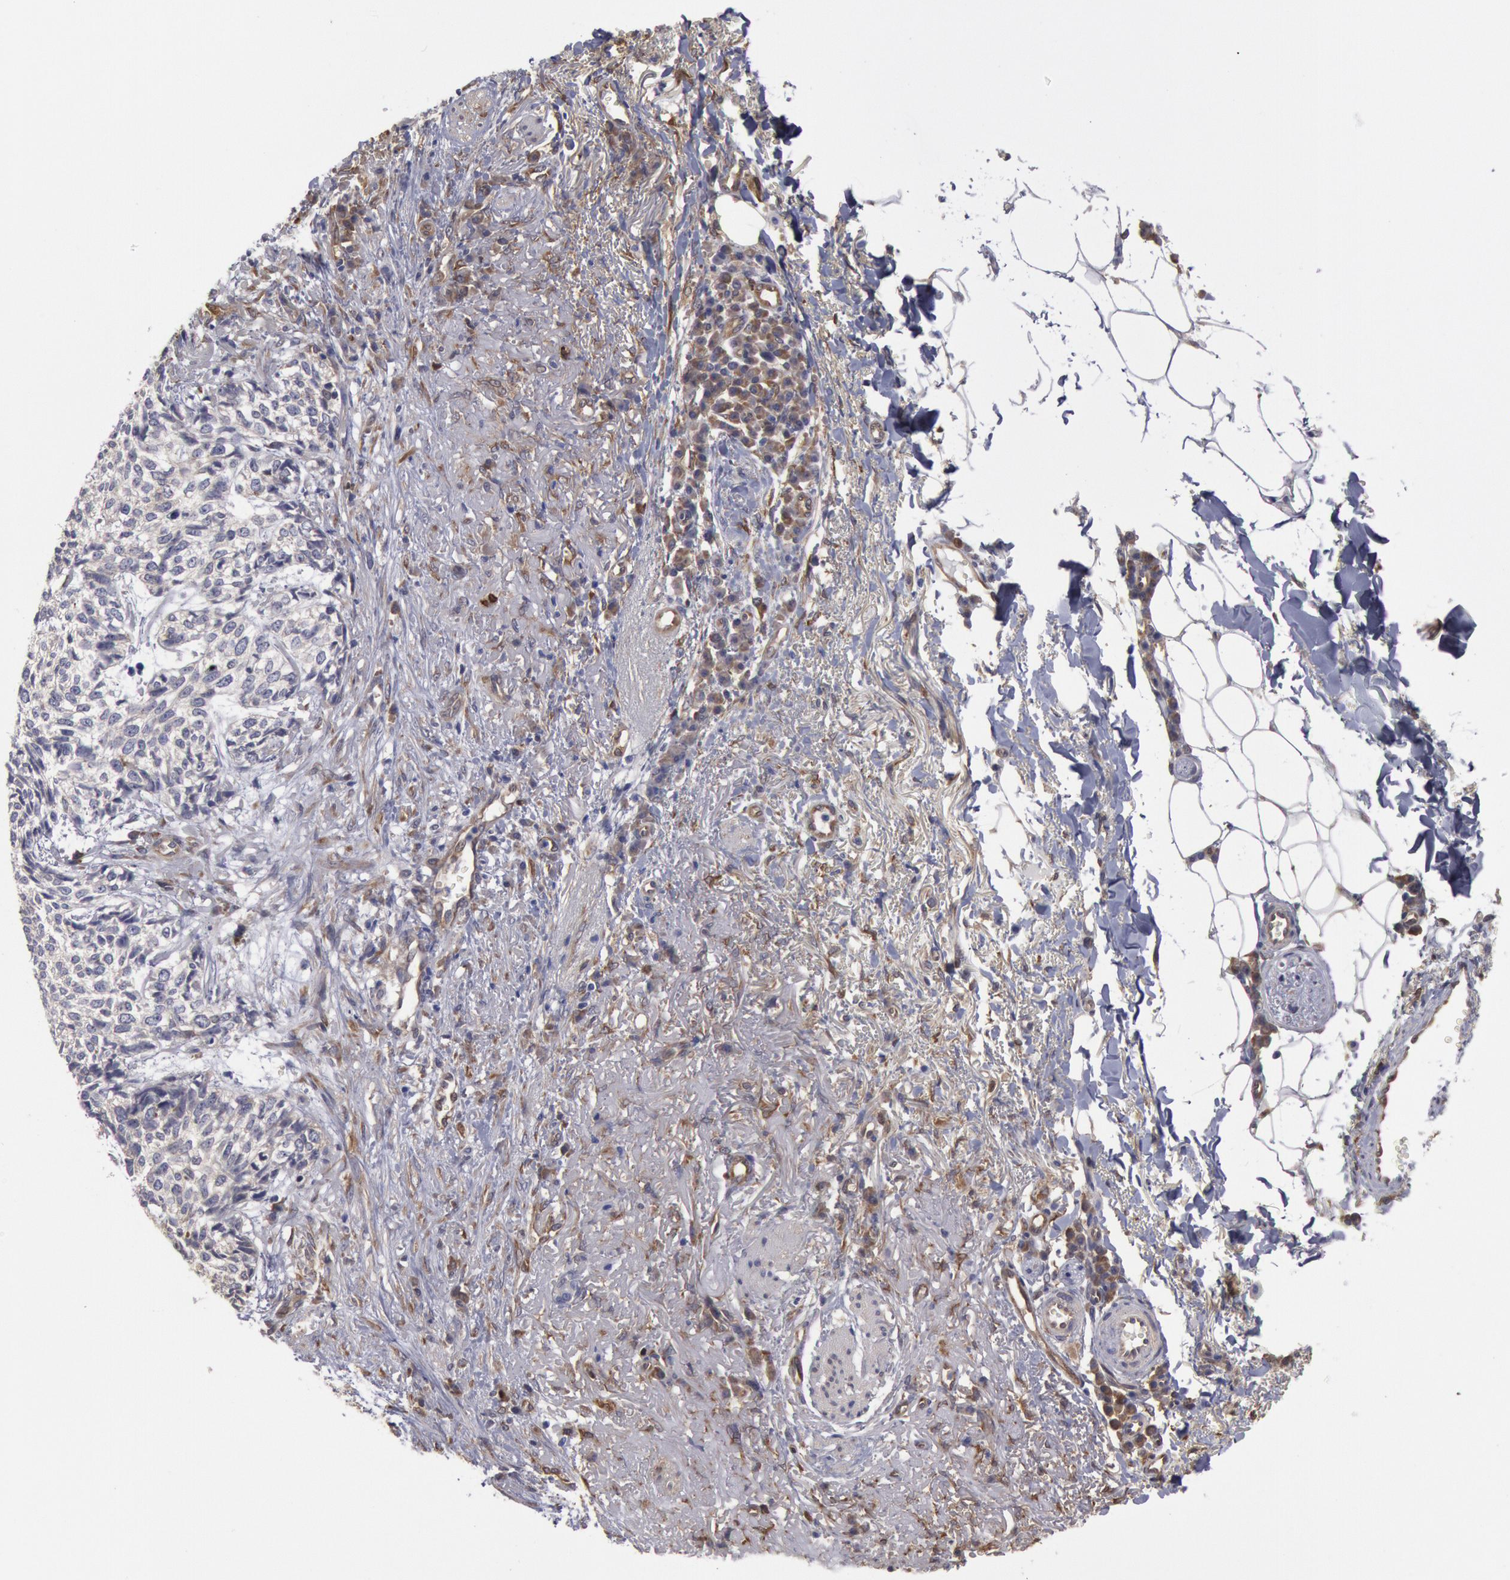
{"staining": {"intensity": "negative", "quantity": "none", "location": "none"}, "tissue": "skin cancer", "cell_type": "Tumor cells", "image_type": "cancer", "snomed": [{"axis": "morphology", "description": "Basal cell carcinoma"}, {"axis": "topography", "description": "Skin"}], "caption": "Immunohistochemistry histopathology image of neoplastic tissue: human skin basal cell carcinoma stained with DAB demonstrates no significant protein positivity in tumor cells.", "gene": "CCDC50", "patient": {"sex": "female", "age": 89}}